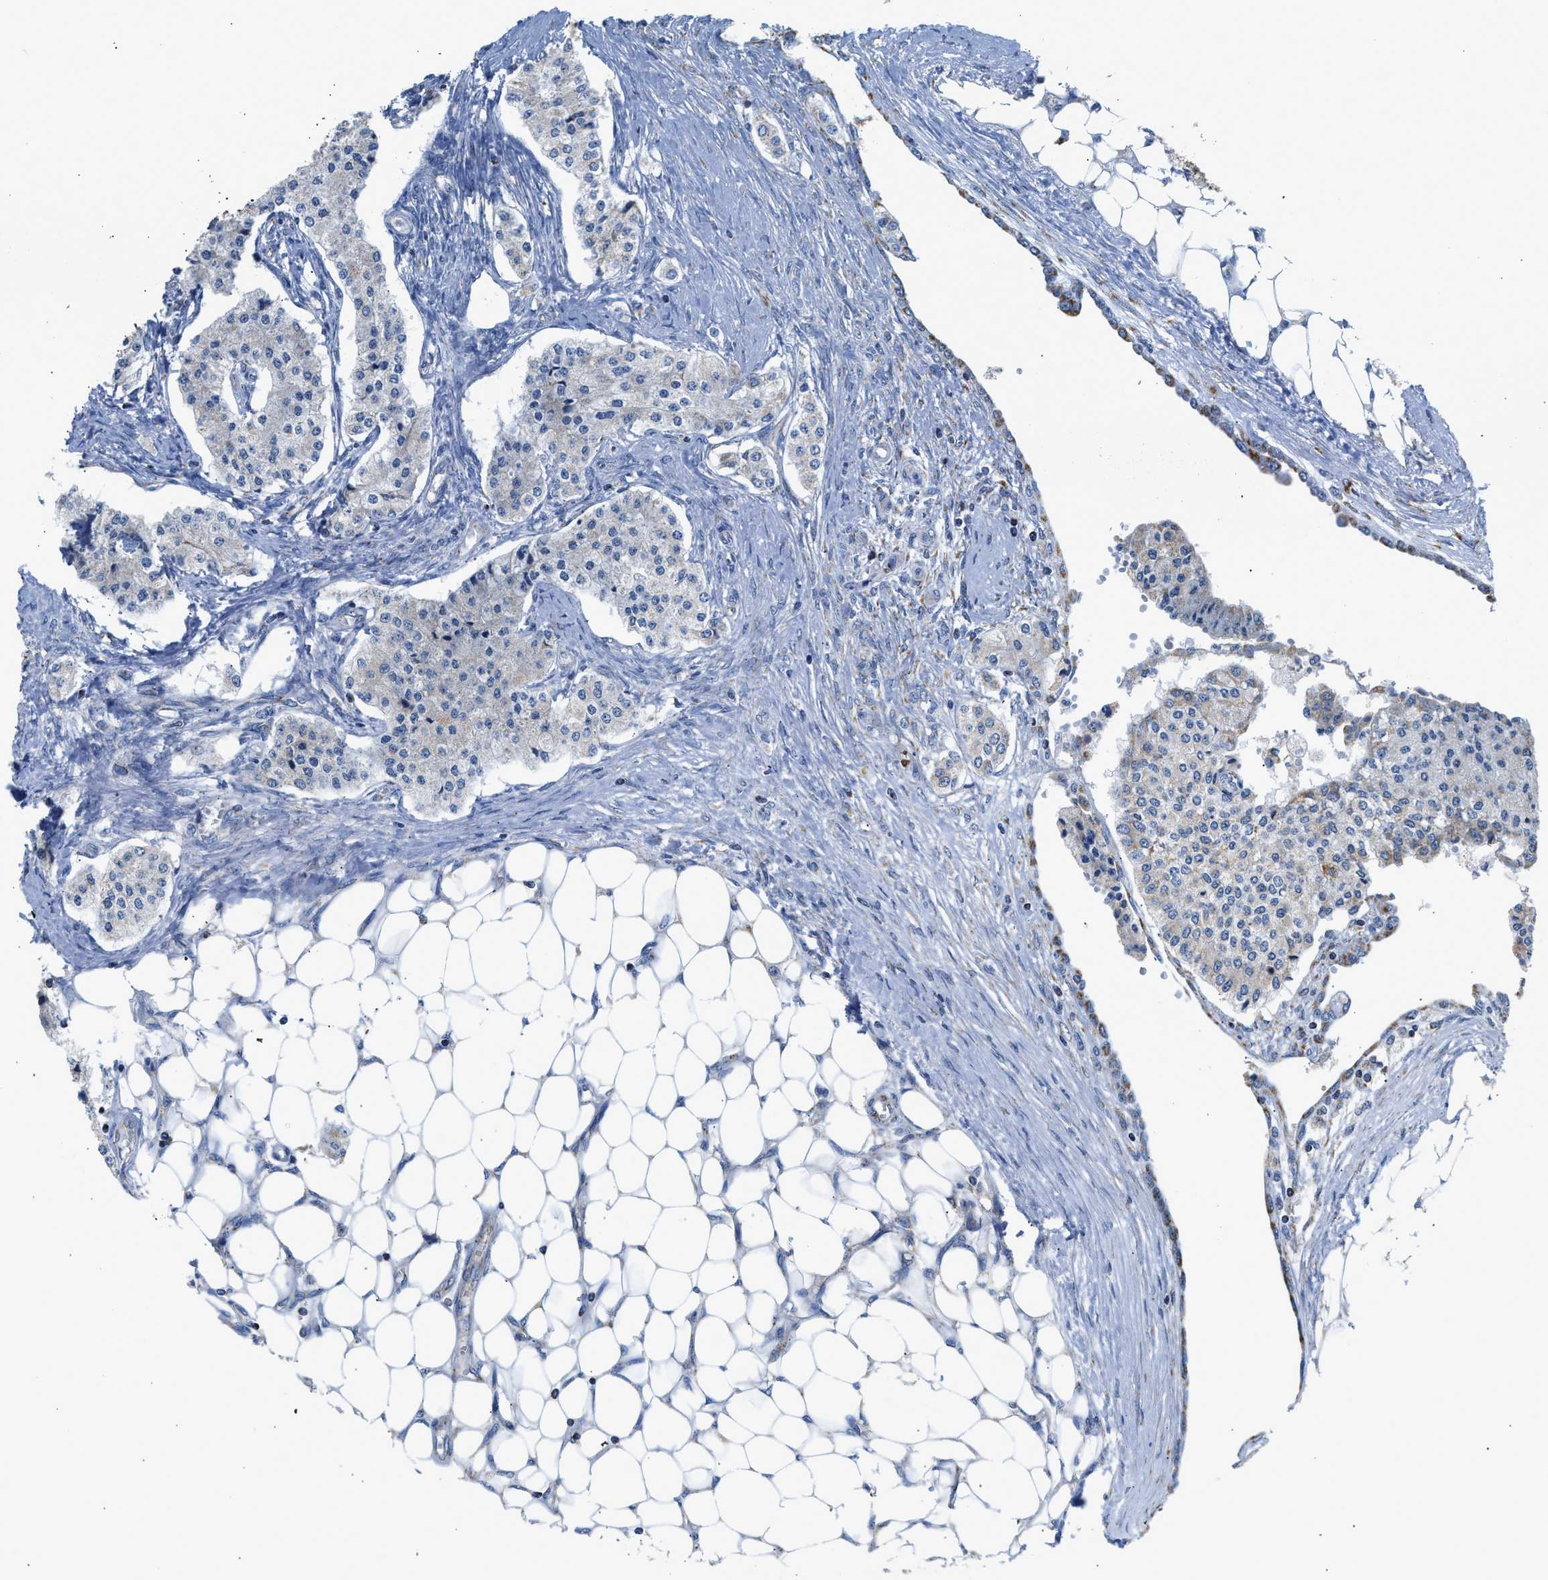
{"staining": {"intensity": "negative", "quantity": "none", "location": "none"}, "tissue": "carcinoid", "cell_type": "Tumor cells", "image_type": "cancer", "snomed": [{"axis": "morphology", "description": "Carcinoid, malignant, NOS"}, {"axis": "topography", "description": "Colon"}], "caption": "Tumor cells are negative for protein expression in human malignant carcinoid.", "gene": "GOT2", "patient": {"sex": "female", "age": 52}}